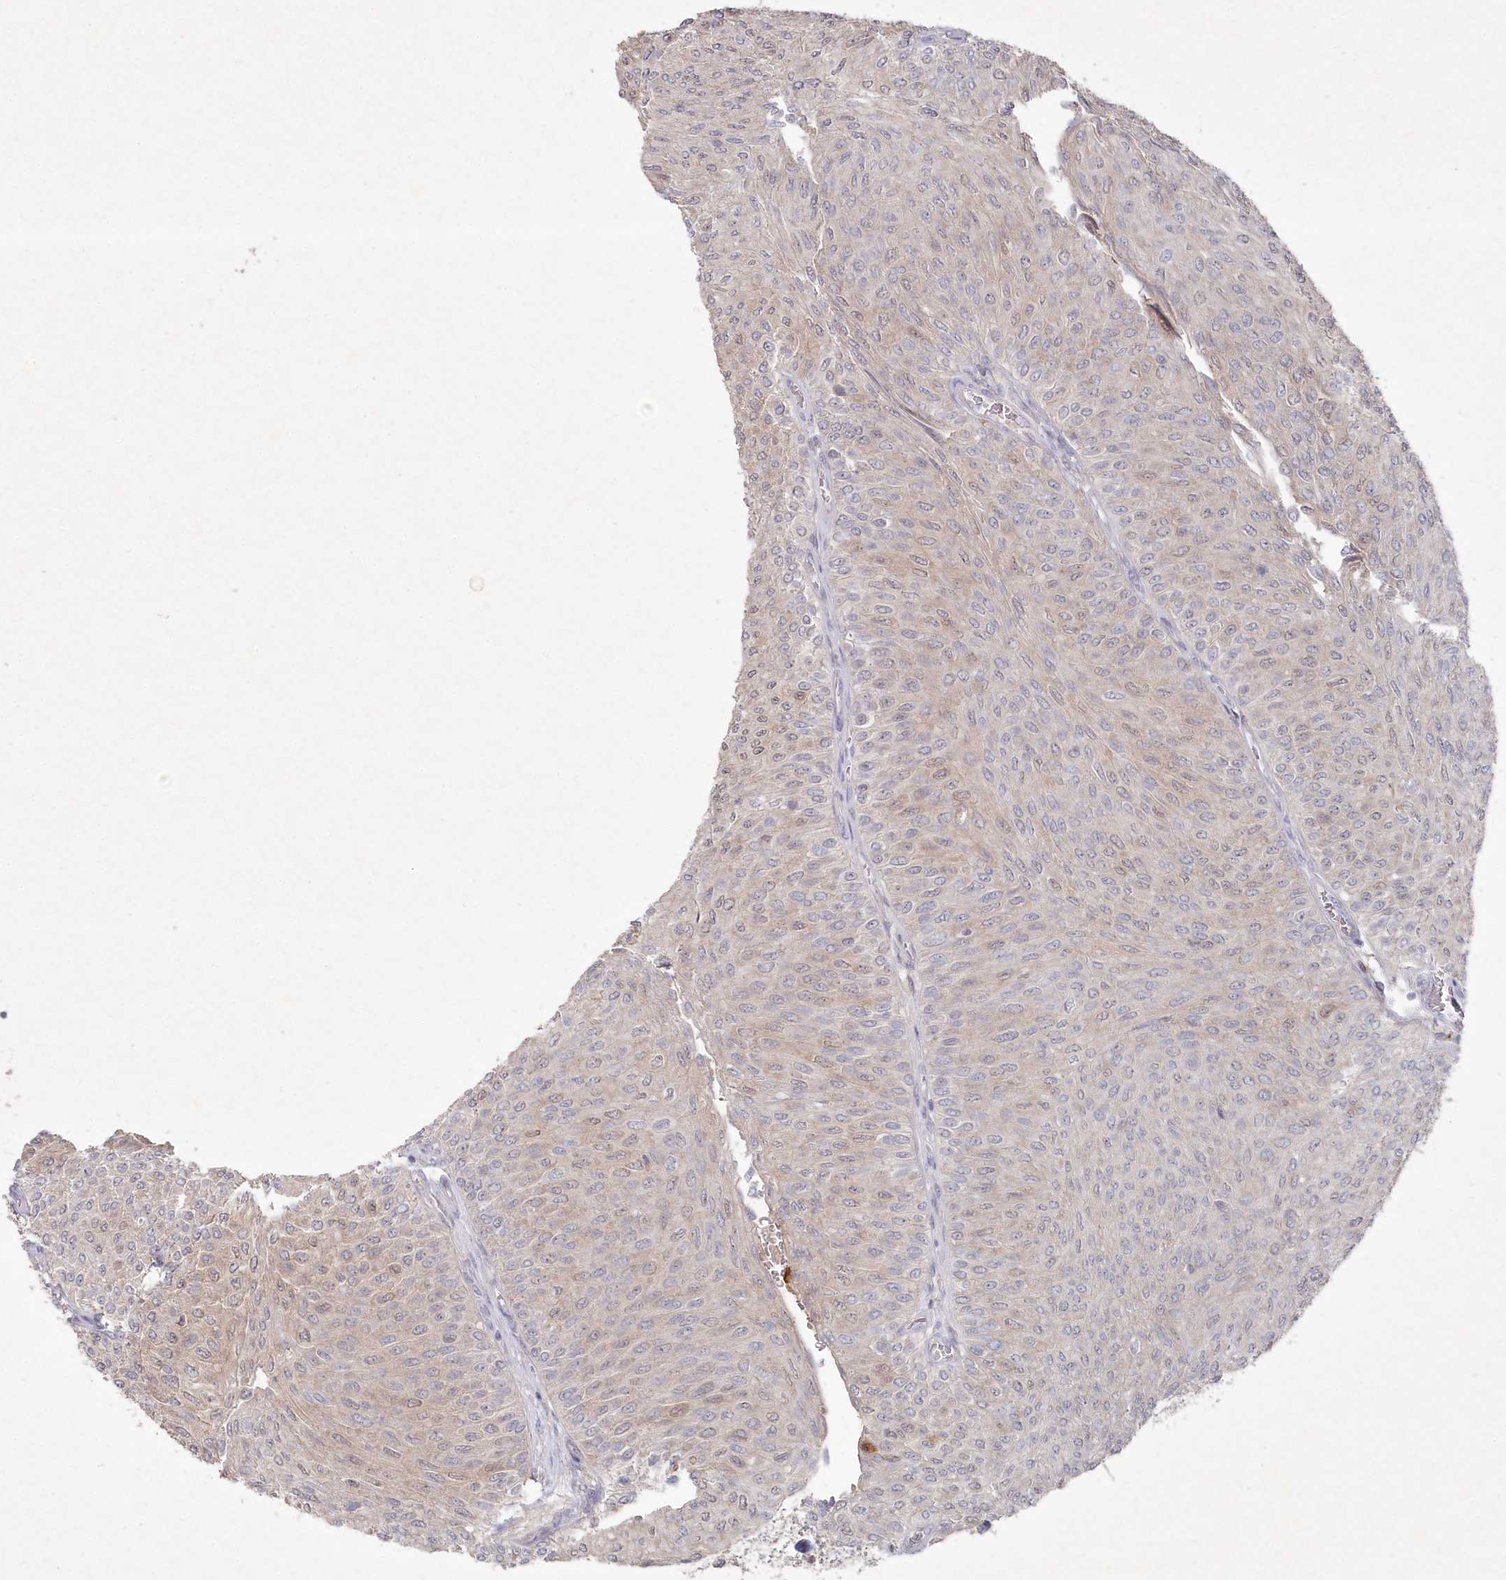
{"staining": {"intensity": "negative", "quantity": "none", "location": "none"}, "tissue": "urothelial cancer", "cell_type": "Tumor cells", "image_type": "cancer", "snomed": [{"axis": "morphology", "description": "Urothelial carcinoma, Low grade"}, {"axis": "topography", "description": "Urinary bladder"}], "caption": "This is an IHC histopathology image of human urothelial carcinoma (low-grade). There is no positivity in tumor cells.", "gene": "TGFBRAP1", "patient": {"sex": "male", "age": 78}}